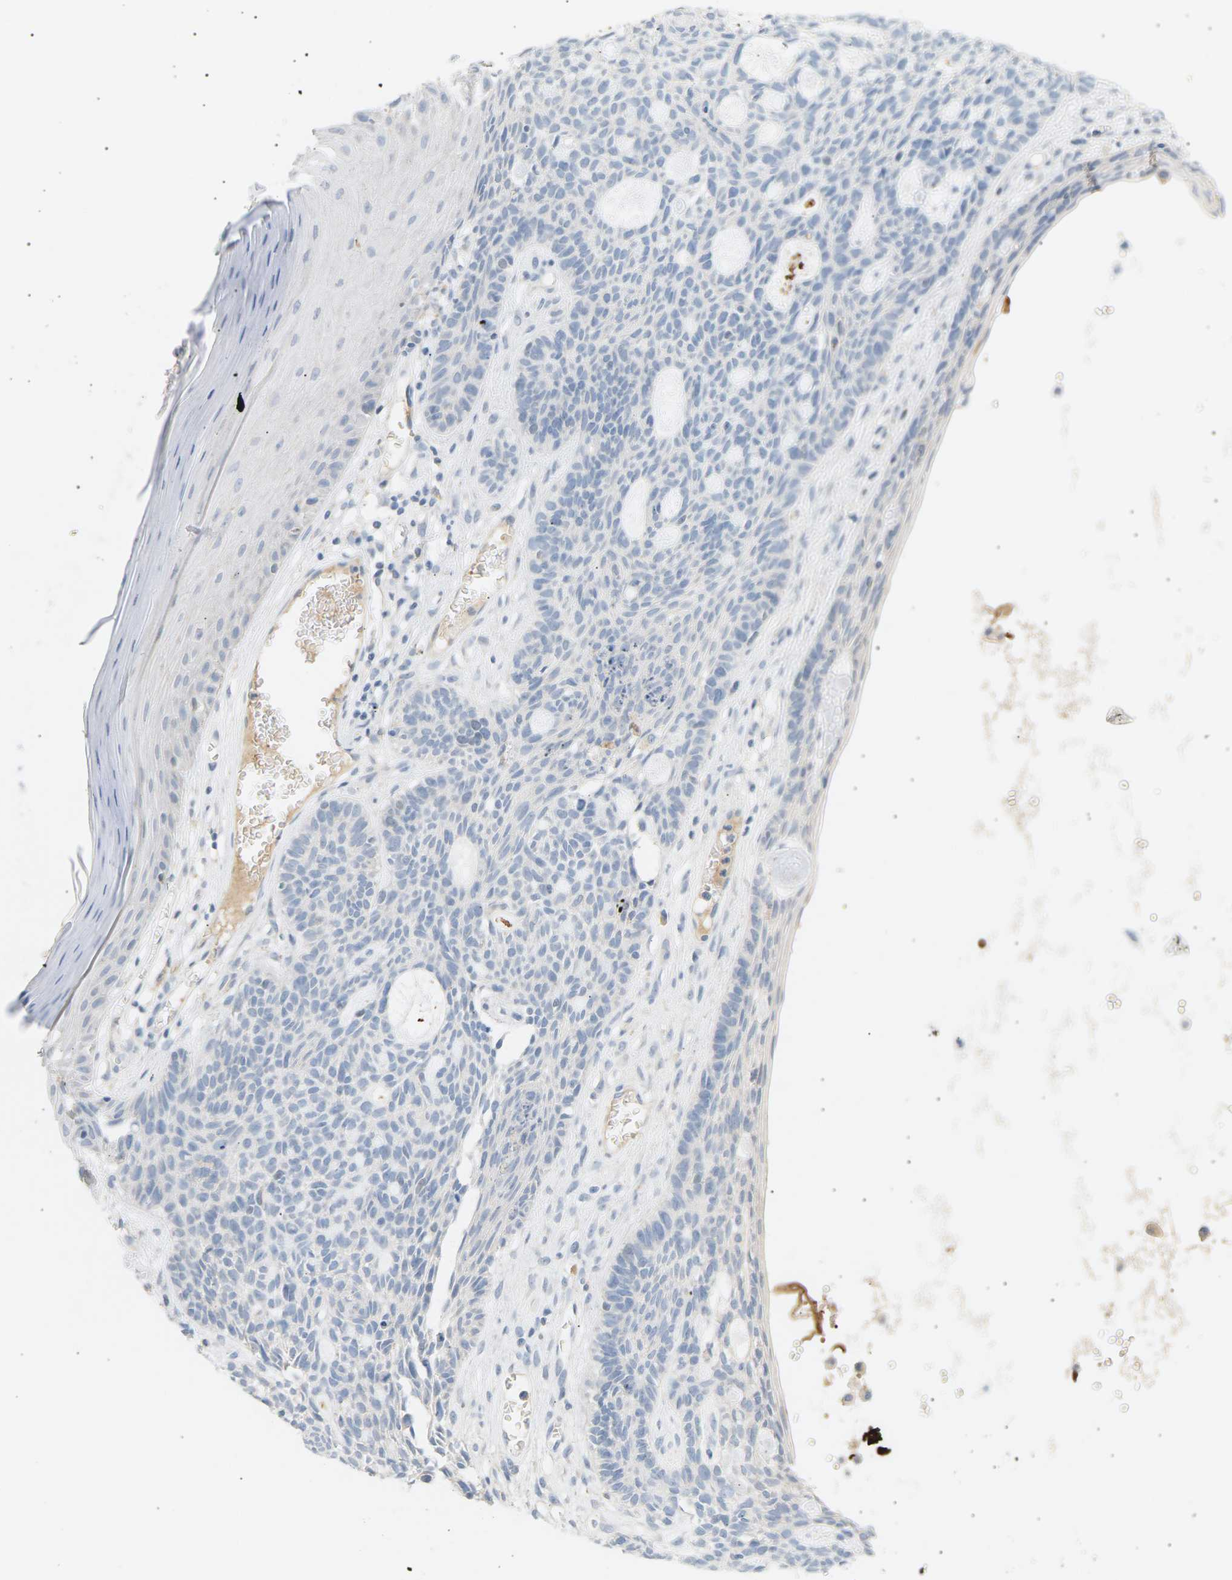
{"staining": {"intensity": "negative", "quantity": "none", "location": "none"}, "tissue": "skin cancer", "cell_type": "Tumor cells", "image_type": "cancer", "snomed": [{"axis": "morphology", "description": "Basal cell carcinoma"}, {"axis": "topography", "description": "Skin"}], "caption": "Micrograph shows no protein expression in tumor cells of skin cancer tissue. Nuclei are stained in blue.", "gene": "CLU", "patient": {"sex": "male", "age": 67}}